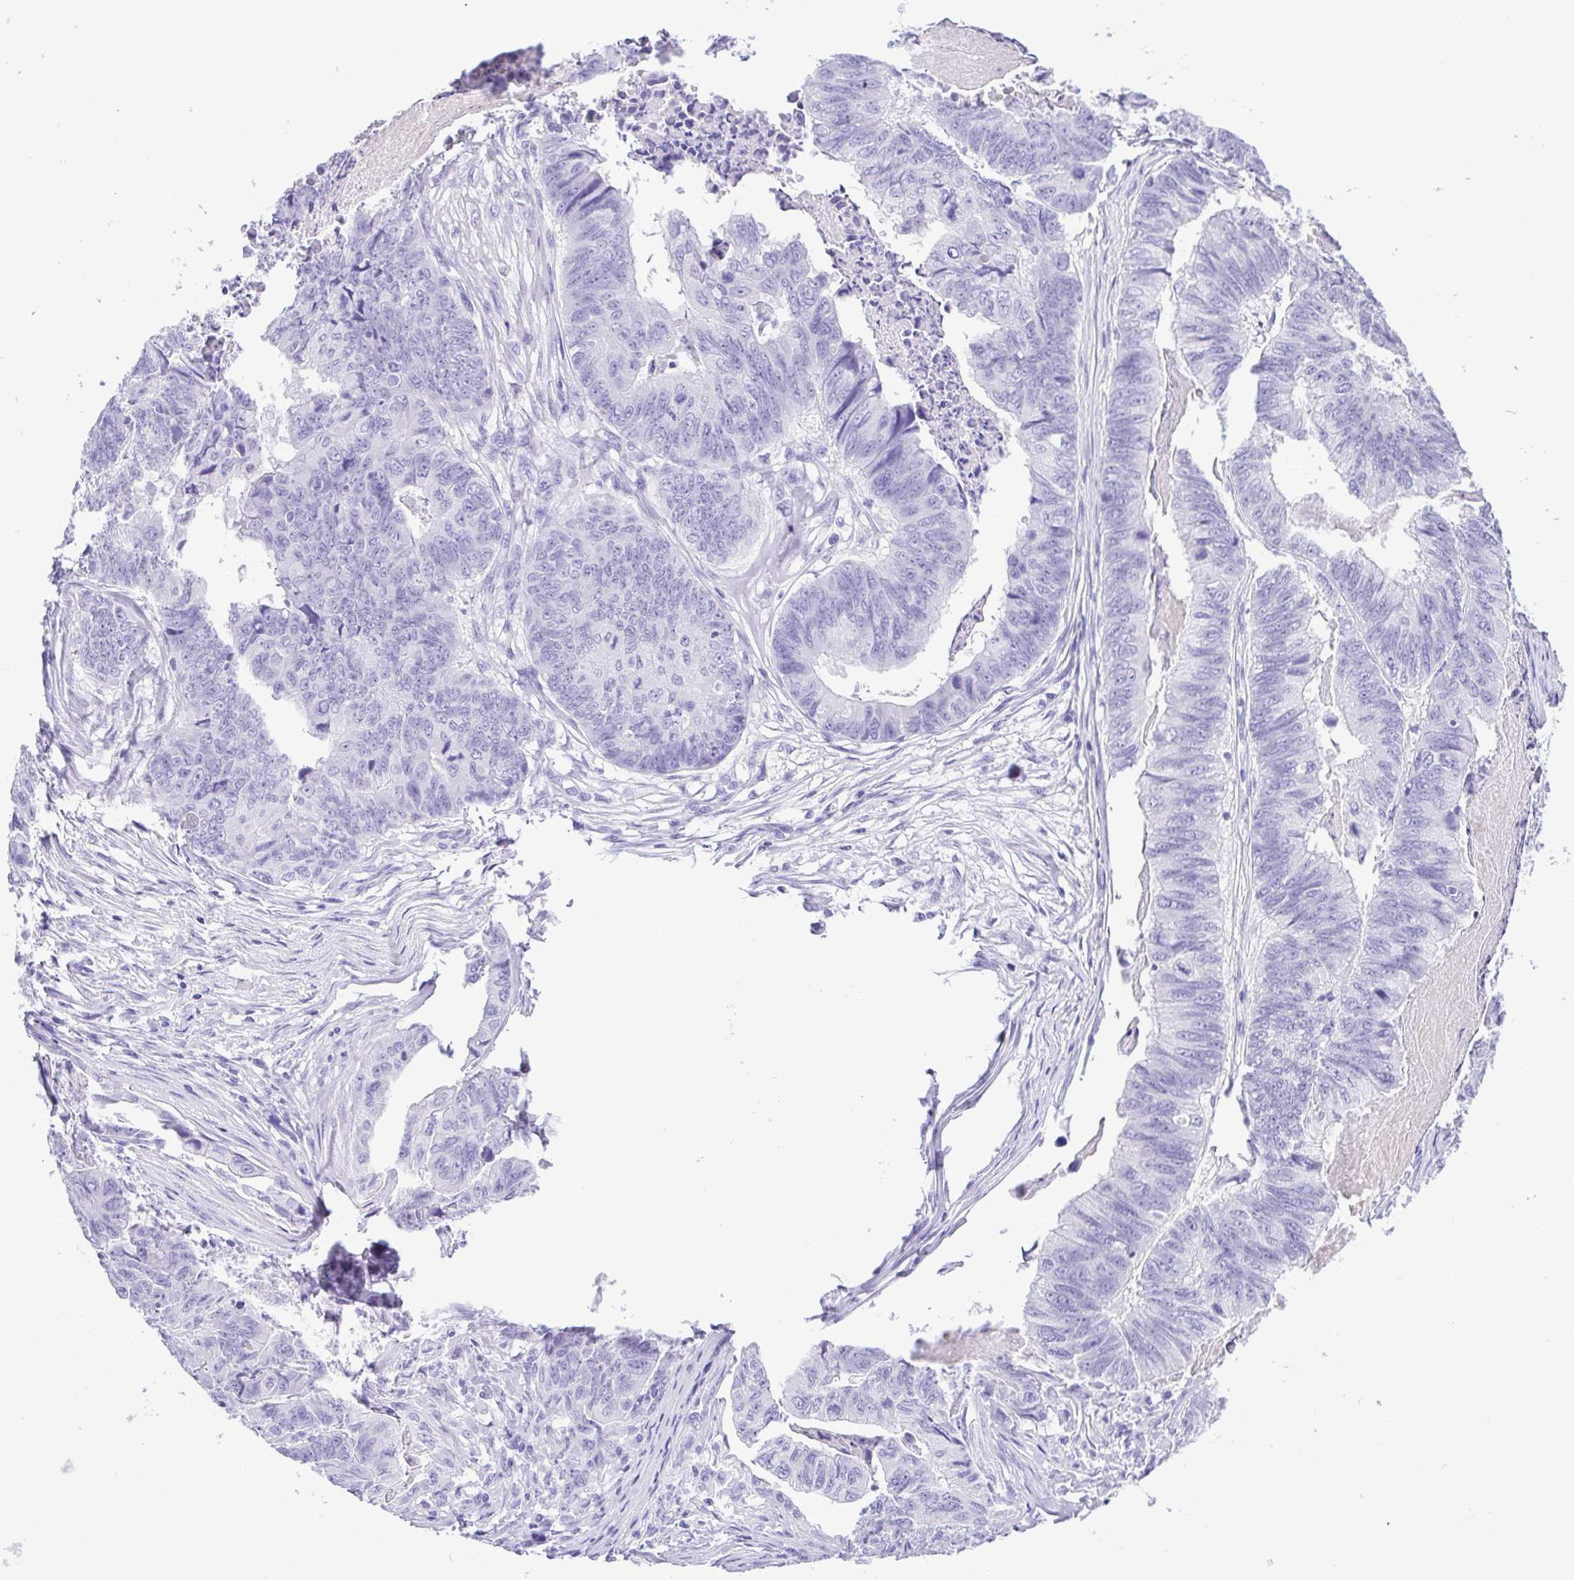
{"staining": {"intensity": "negative", "quantity": "none", "location": "none"}, "tissue": "stomach cancer", "cell_type": "Tumor cells", "image_type": "cancer", "snomed": [{"axis": "morphology", "description": "Adenocarcinoma, NOS"}, {"axis": "topography", "description": "Stomach, lower"}], "caption": "High power microscopy micrograph of an IHC histopathology image of adenocarcinoma (stomach), revealing no significant positivity in tumor cells.", "gene": "OVGP1", "patient": {"sex": "male", "age": 77}}